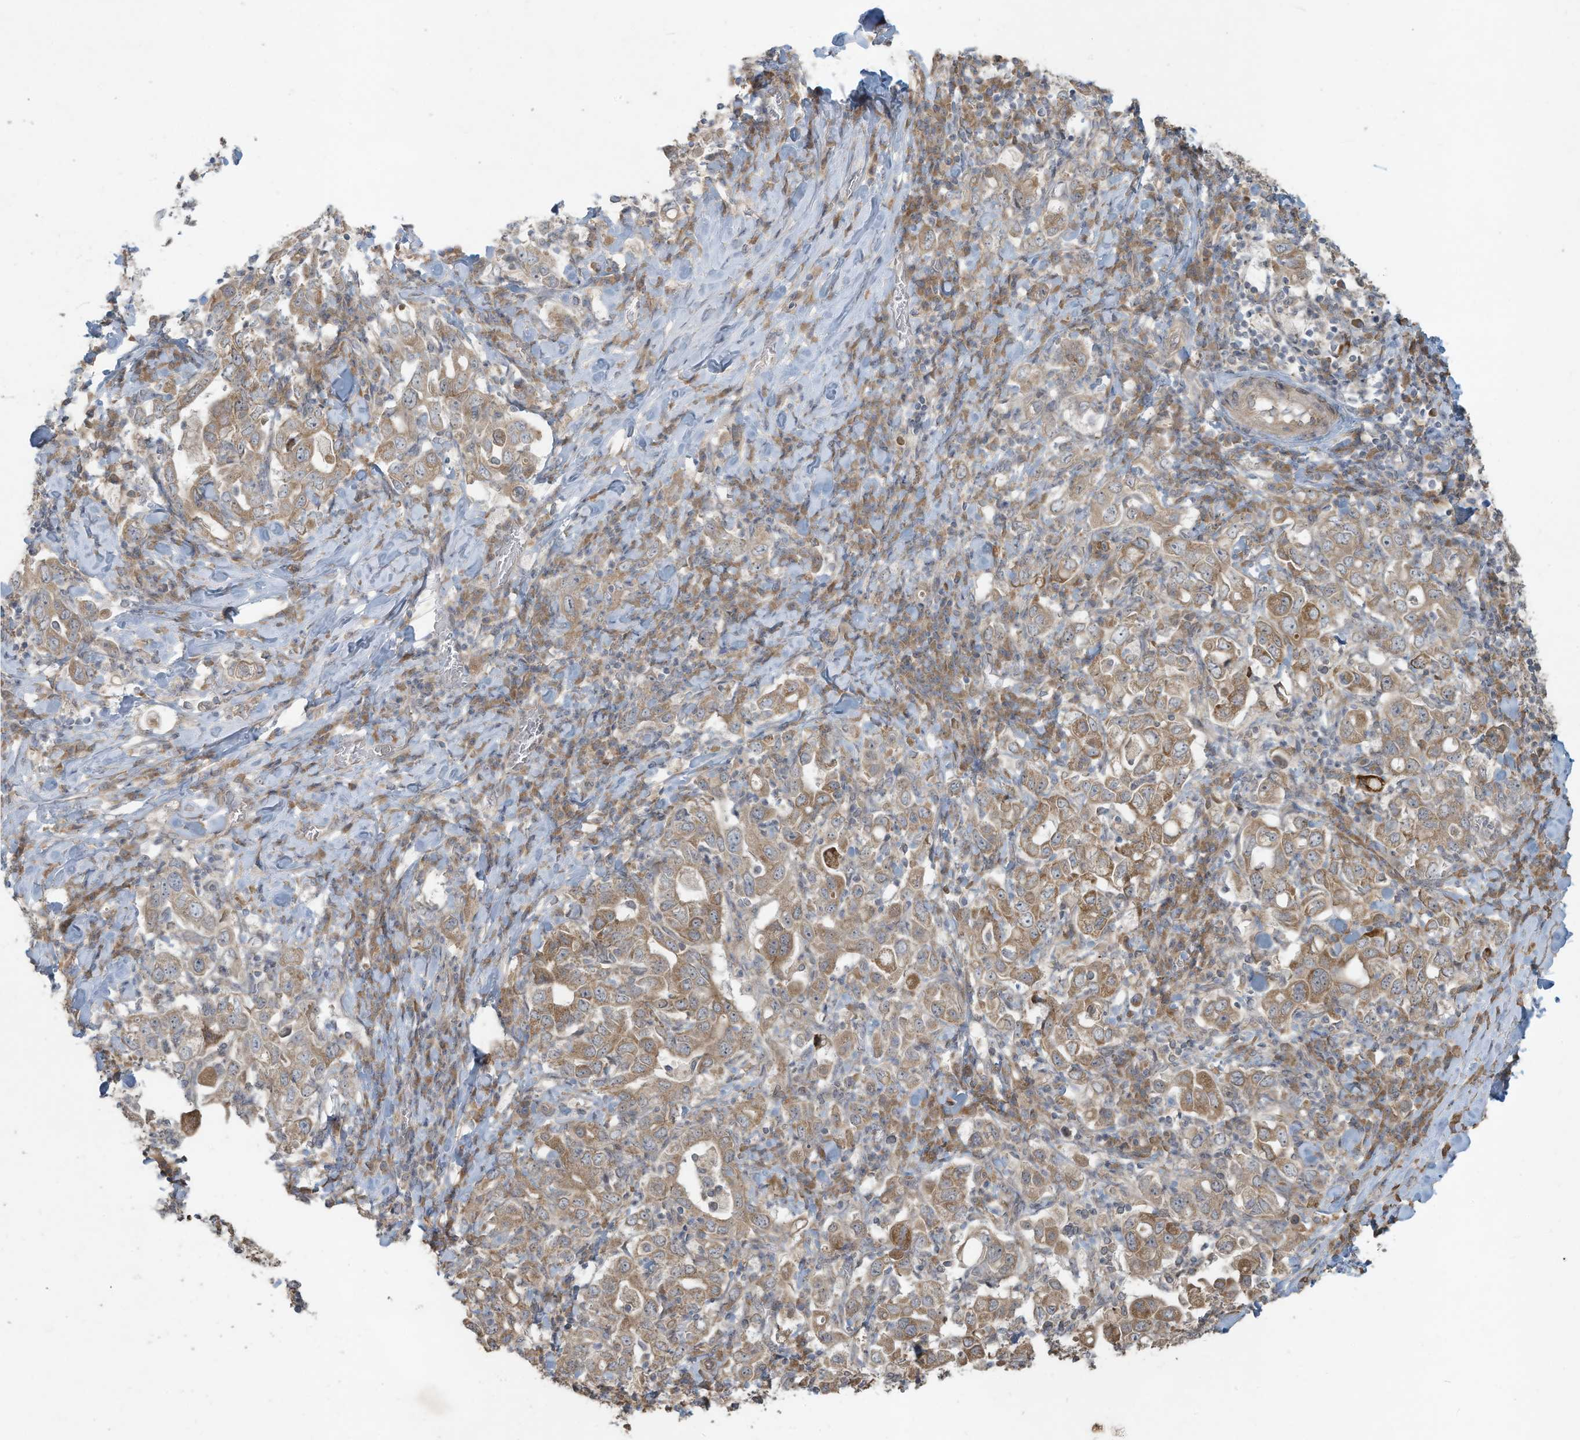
{"staining": {"intensity": "moderate", "quantity": "25%-75%", "location": "cytoplasmic/membranous"}, "tissue": "stomach cancer", "cell_type": "Tumor cells", "image_type": "cancer", "snomed": [{"axis": "morphology", "description": "Adenocarcinoma, NOS"}, {"axis": "topography", "description": "Stomach, upper"}], "caption": "A photomicrograph of human stomach cancer stained for a protein shows moderate cytoplasmic/membranous brown staining in tumor cells.", "gene": "MAGIX", "patient": {"sex": "male", "age": 62}}